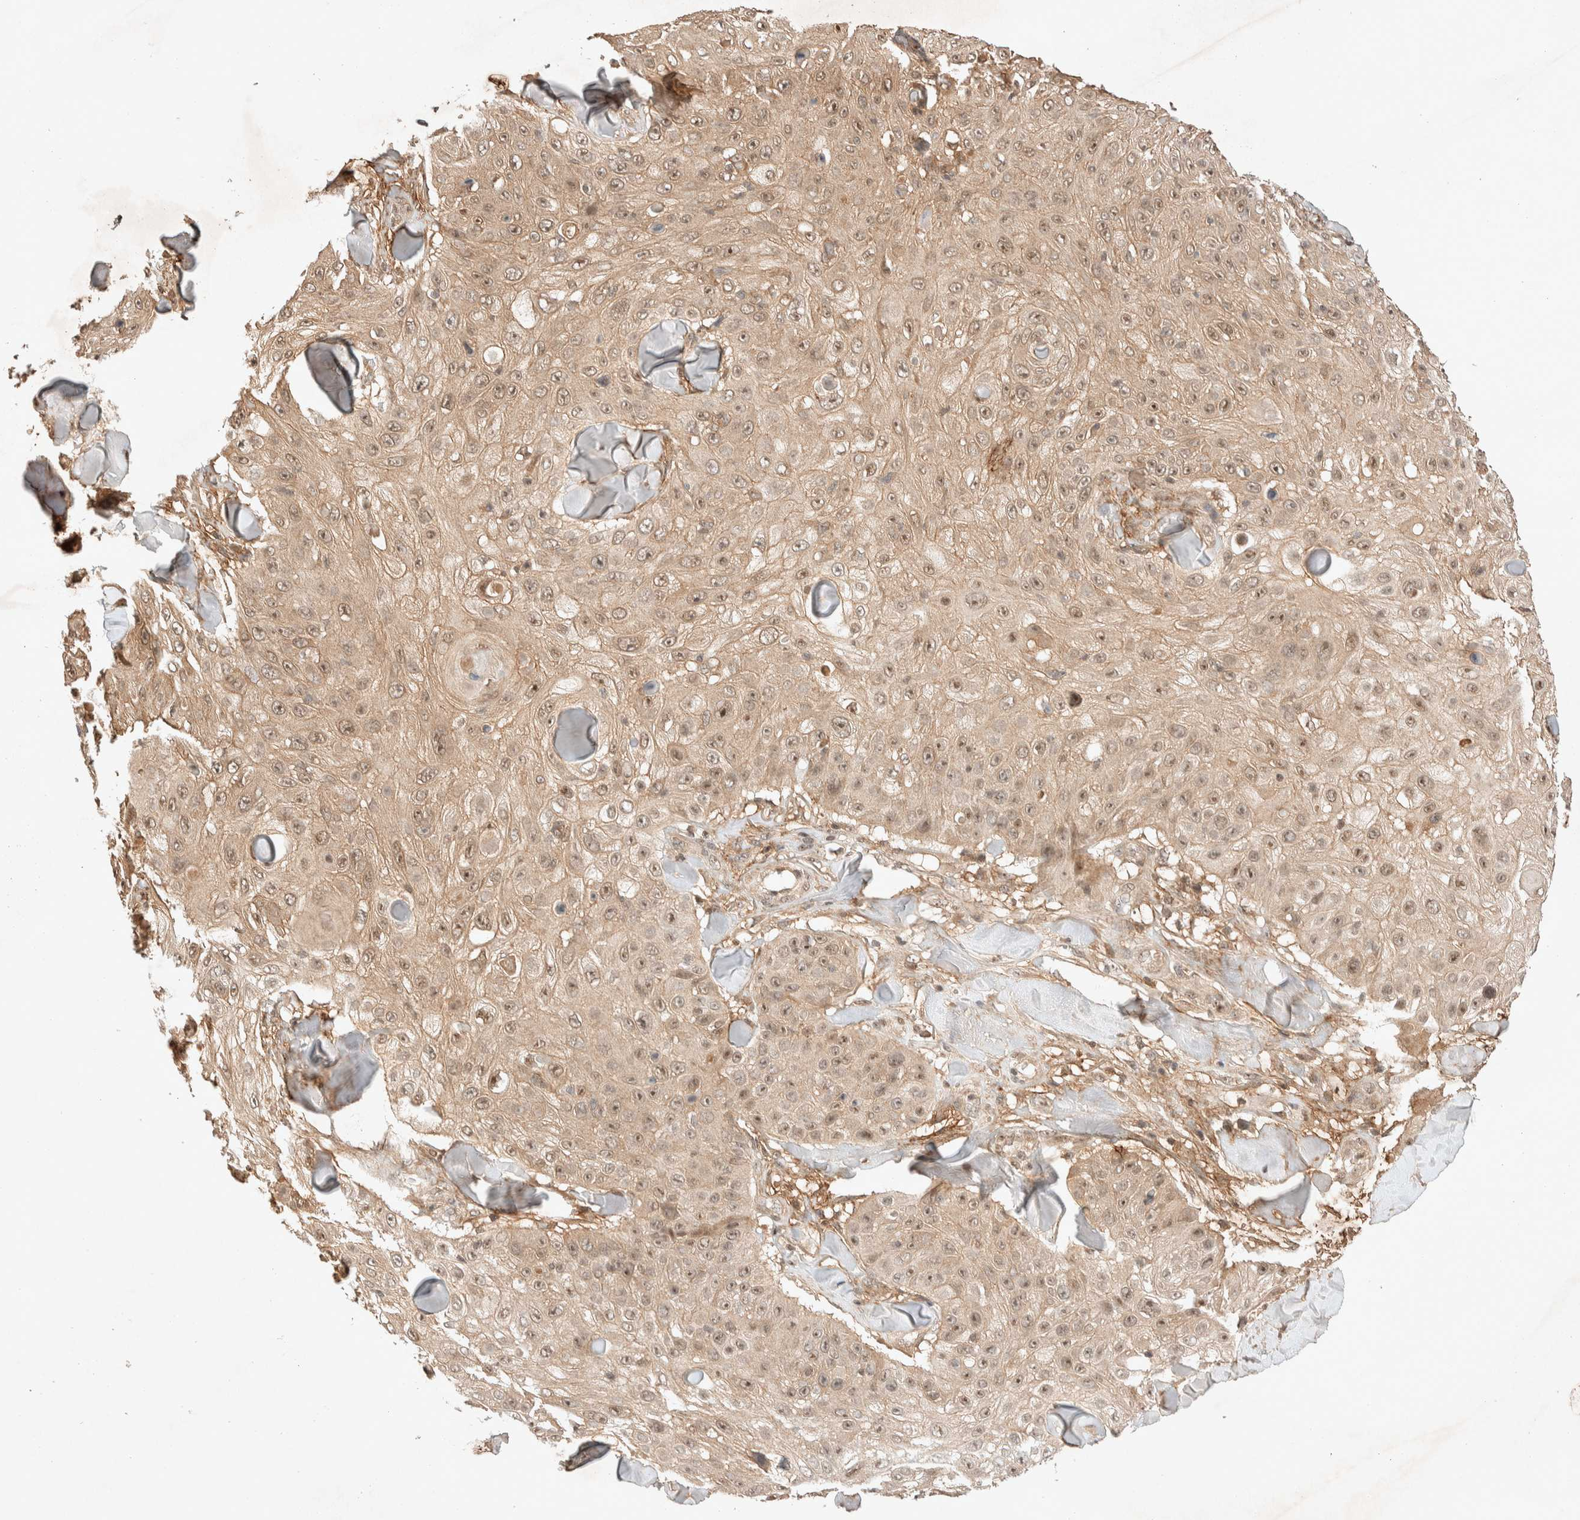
{"staining": {"intensity": "weak", "quantity": ">75%", "location": "cytoplasmic/membranous,nuclear"}, "tissue": "skin cancer", "cell_type": "Tumor cells", "image_type": "cancer", "snomed": [{"axis": "morphology", "description": "Squamous cell carcinoma, NOS"}, {"axis": "topography", "description": "Skin"}], "caption": "High-power microscopy captured an immunohistochemistry photomicrograph of skin squamous cell carcinoma, revealing weak cytoplasmic/membranous and nuclear expression in approximately >75% of tumor cells.", "gene": "THRA", "patient": {"sex": "male", "age": 86}}